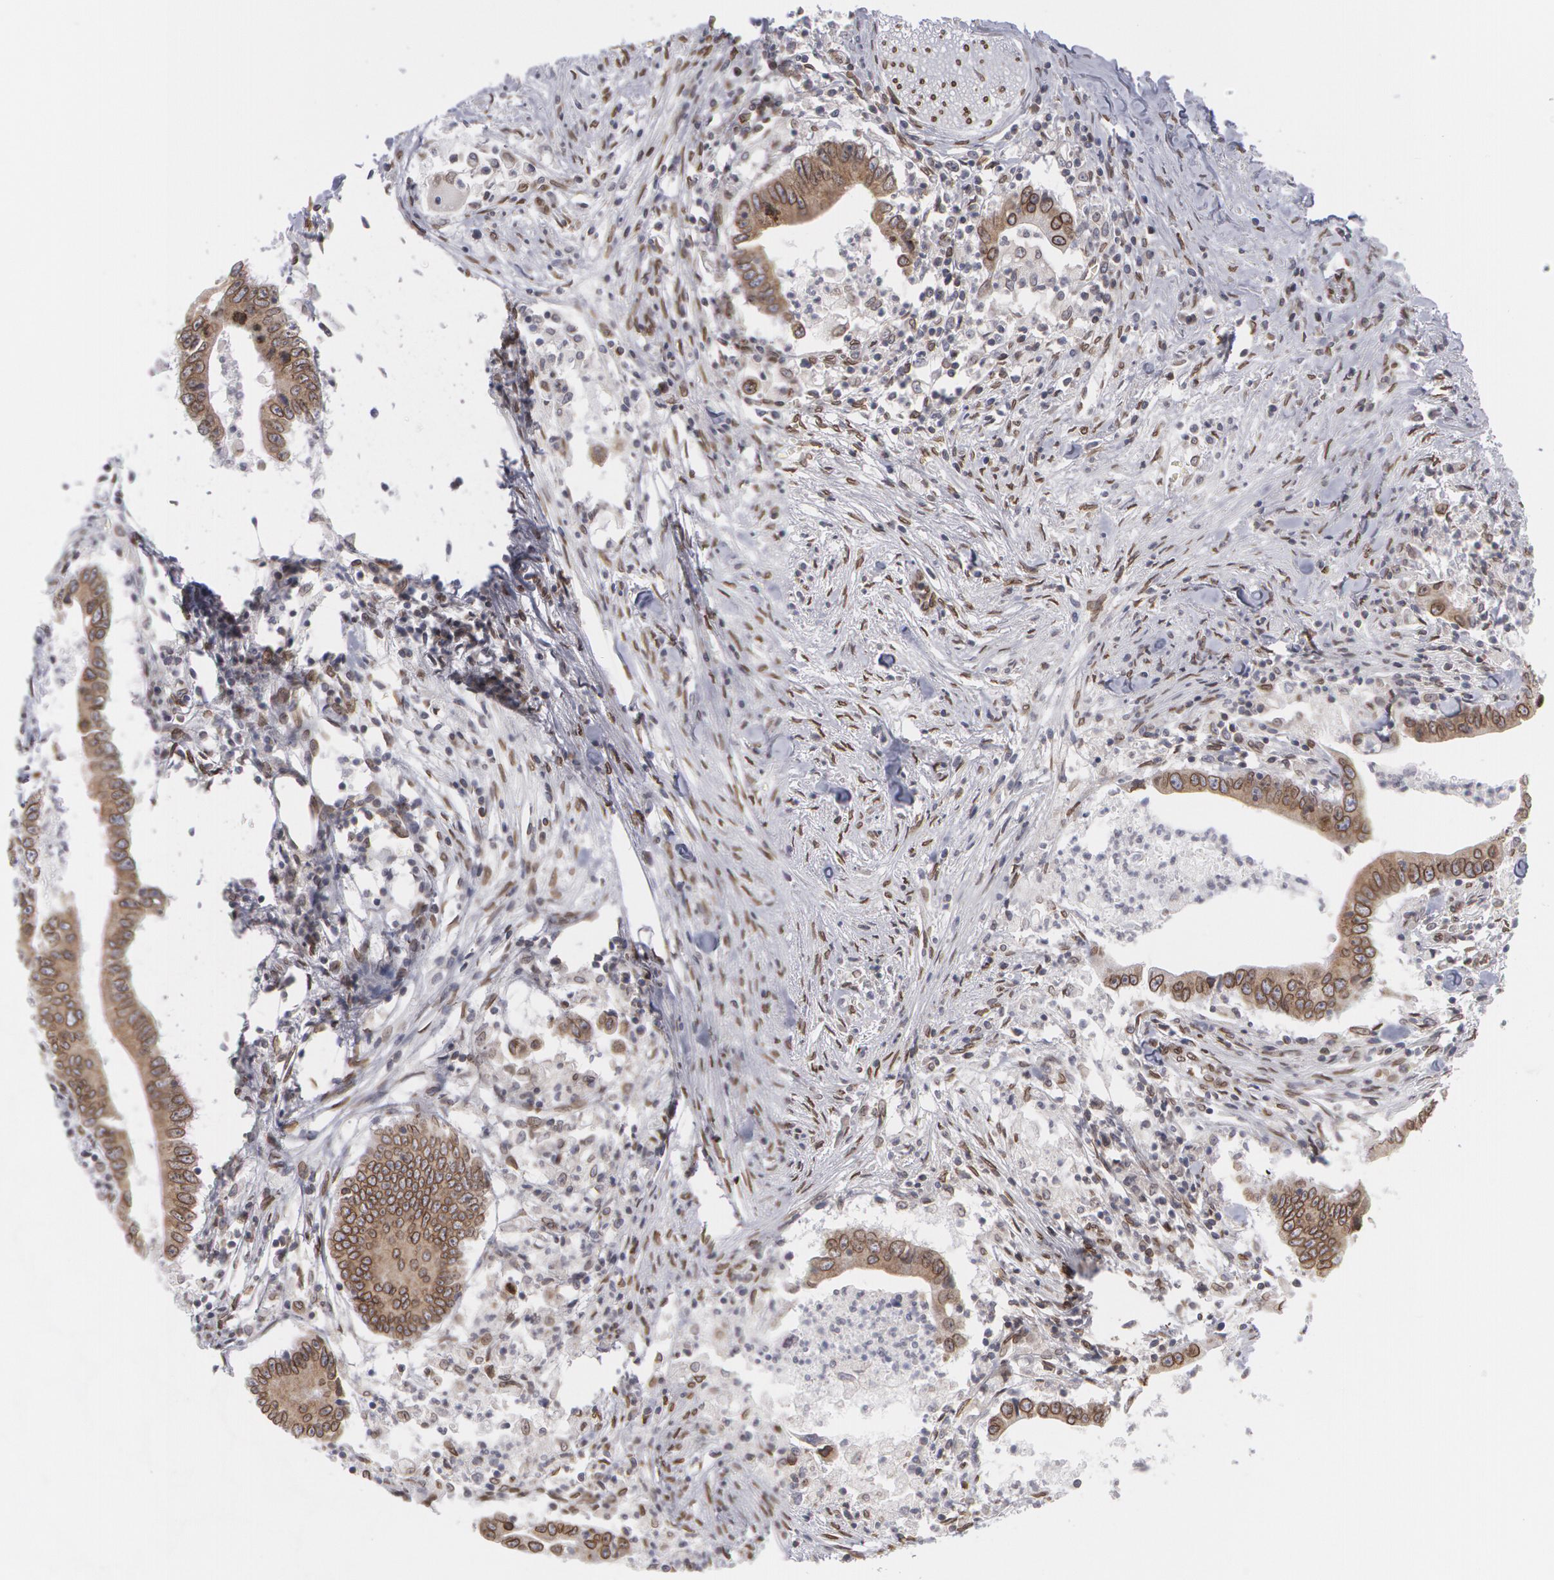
{"staining": {"intensity": "moderate", "quantity": ">75%", "location": "cytoplasmic/membranous,nuclear"}, "tissue": "colorectal cancer", "cell_type": "Tumor cells", "image_type": "cancer", "snomed": [{"axis": "morphology", "description": "Adenocarcinoma, NOS"}, {"axis": "topography", "description": "Colon"}], "caption": "This is a histology image of immunohistochemistry (IHC) staining of colorectal cancer (adenocarcinoma), which shows moderate expression in the cytoplasmic/membranous and nuclear of tumor cells.", "gene": "EMD", "patient": {"sex": "male", "age": 55}}